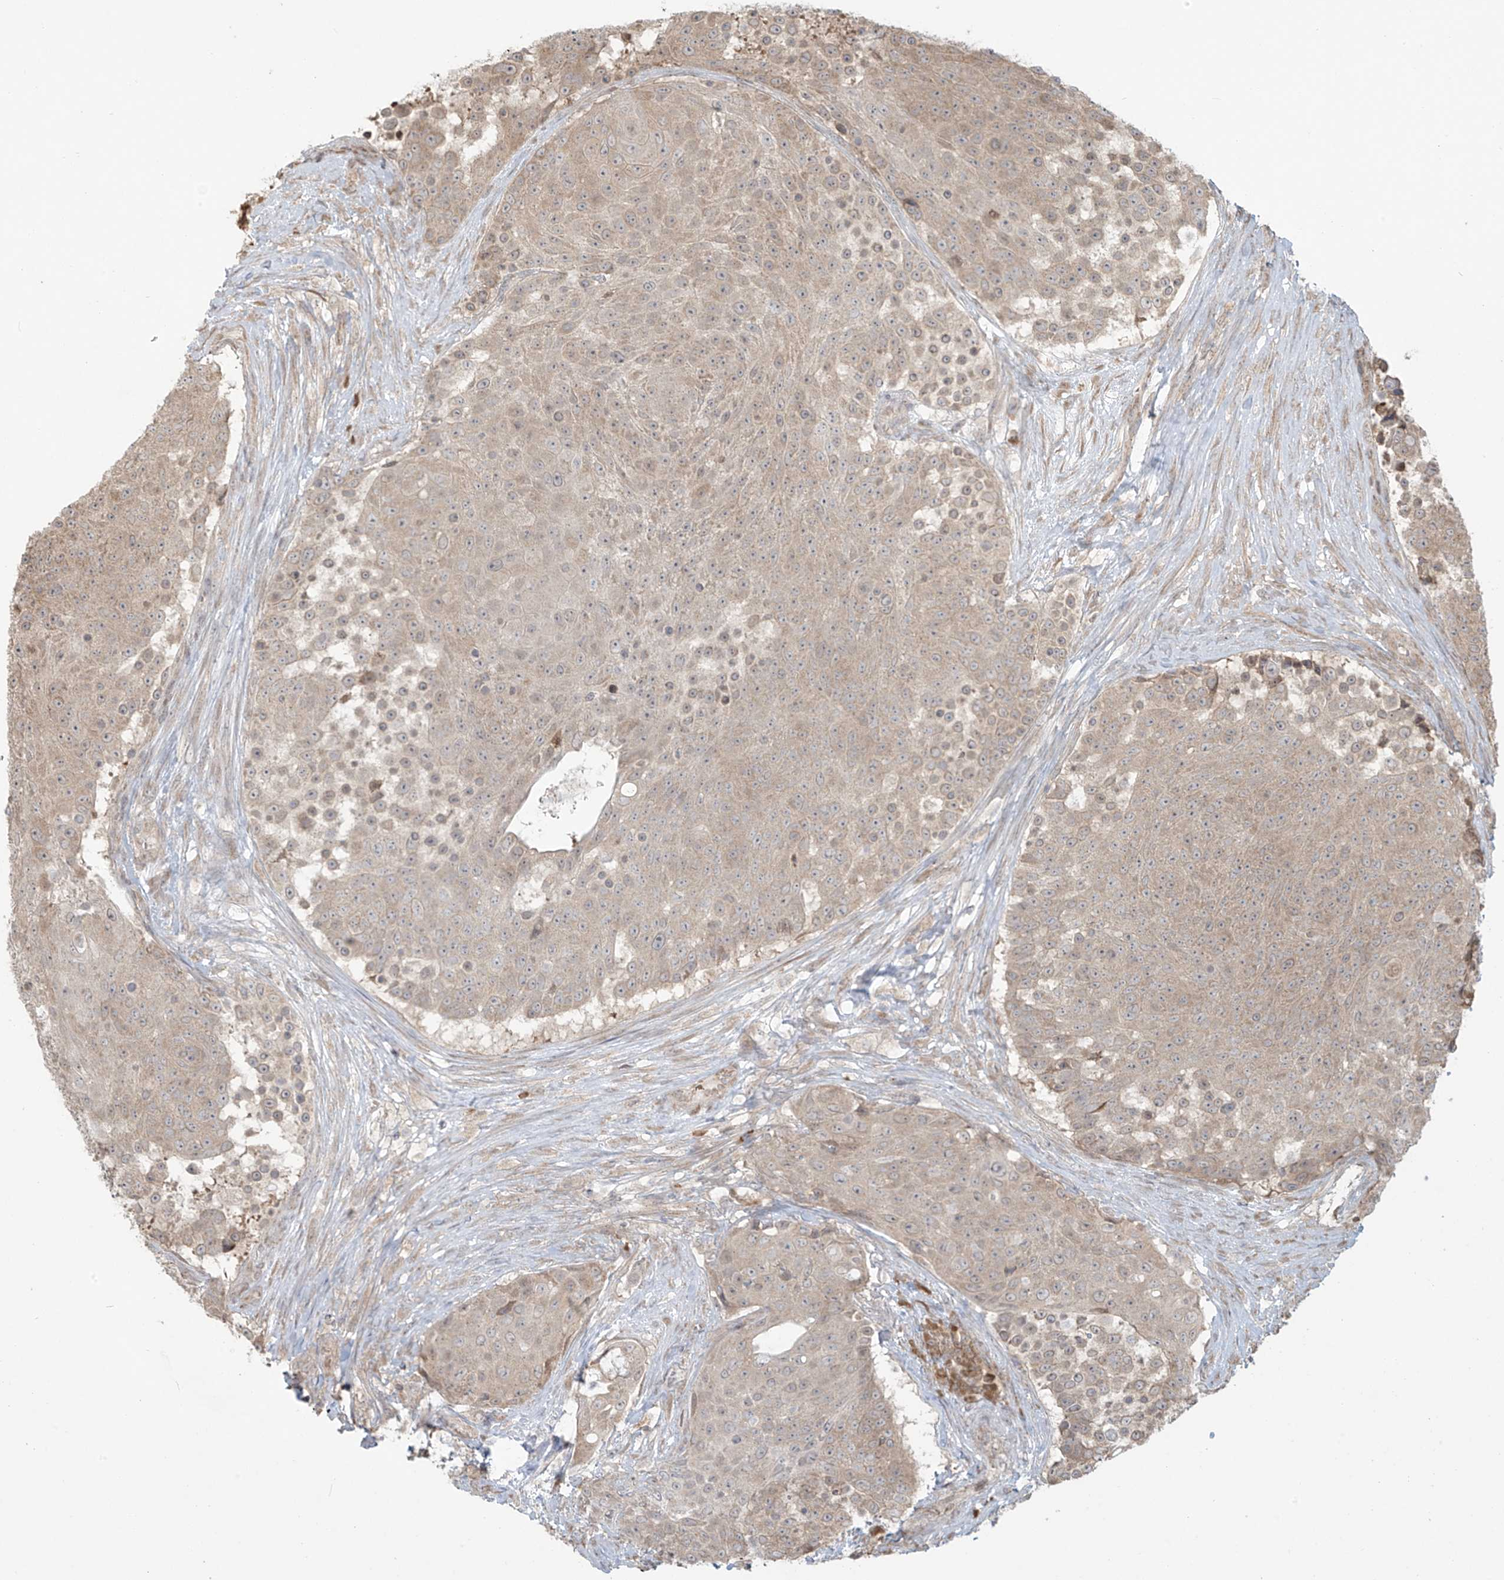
{"staining": {"intensity": "weak", "quantity": ">75%", "location": "cytoplasmic/membranous"}, "tissue": "urothelial cancer", "cell_type": "Tumor cells", "image_type": "cancer", "snomed": [{"axis": "morphology", "description": "Urothelial carcinoma, High grade"}, {"axis": "topography", "description": "Urinary bladder"}], "caption": "Protein expression analysis of urothelial carcinoma (high-grade) exhibits weak cytoplasmic/membranous expression in approximately >75% of tumor cells.", "gene": "PLEKHM3", "patient": {"sex": "female", "age": 63}}